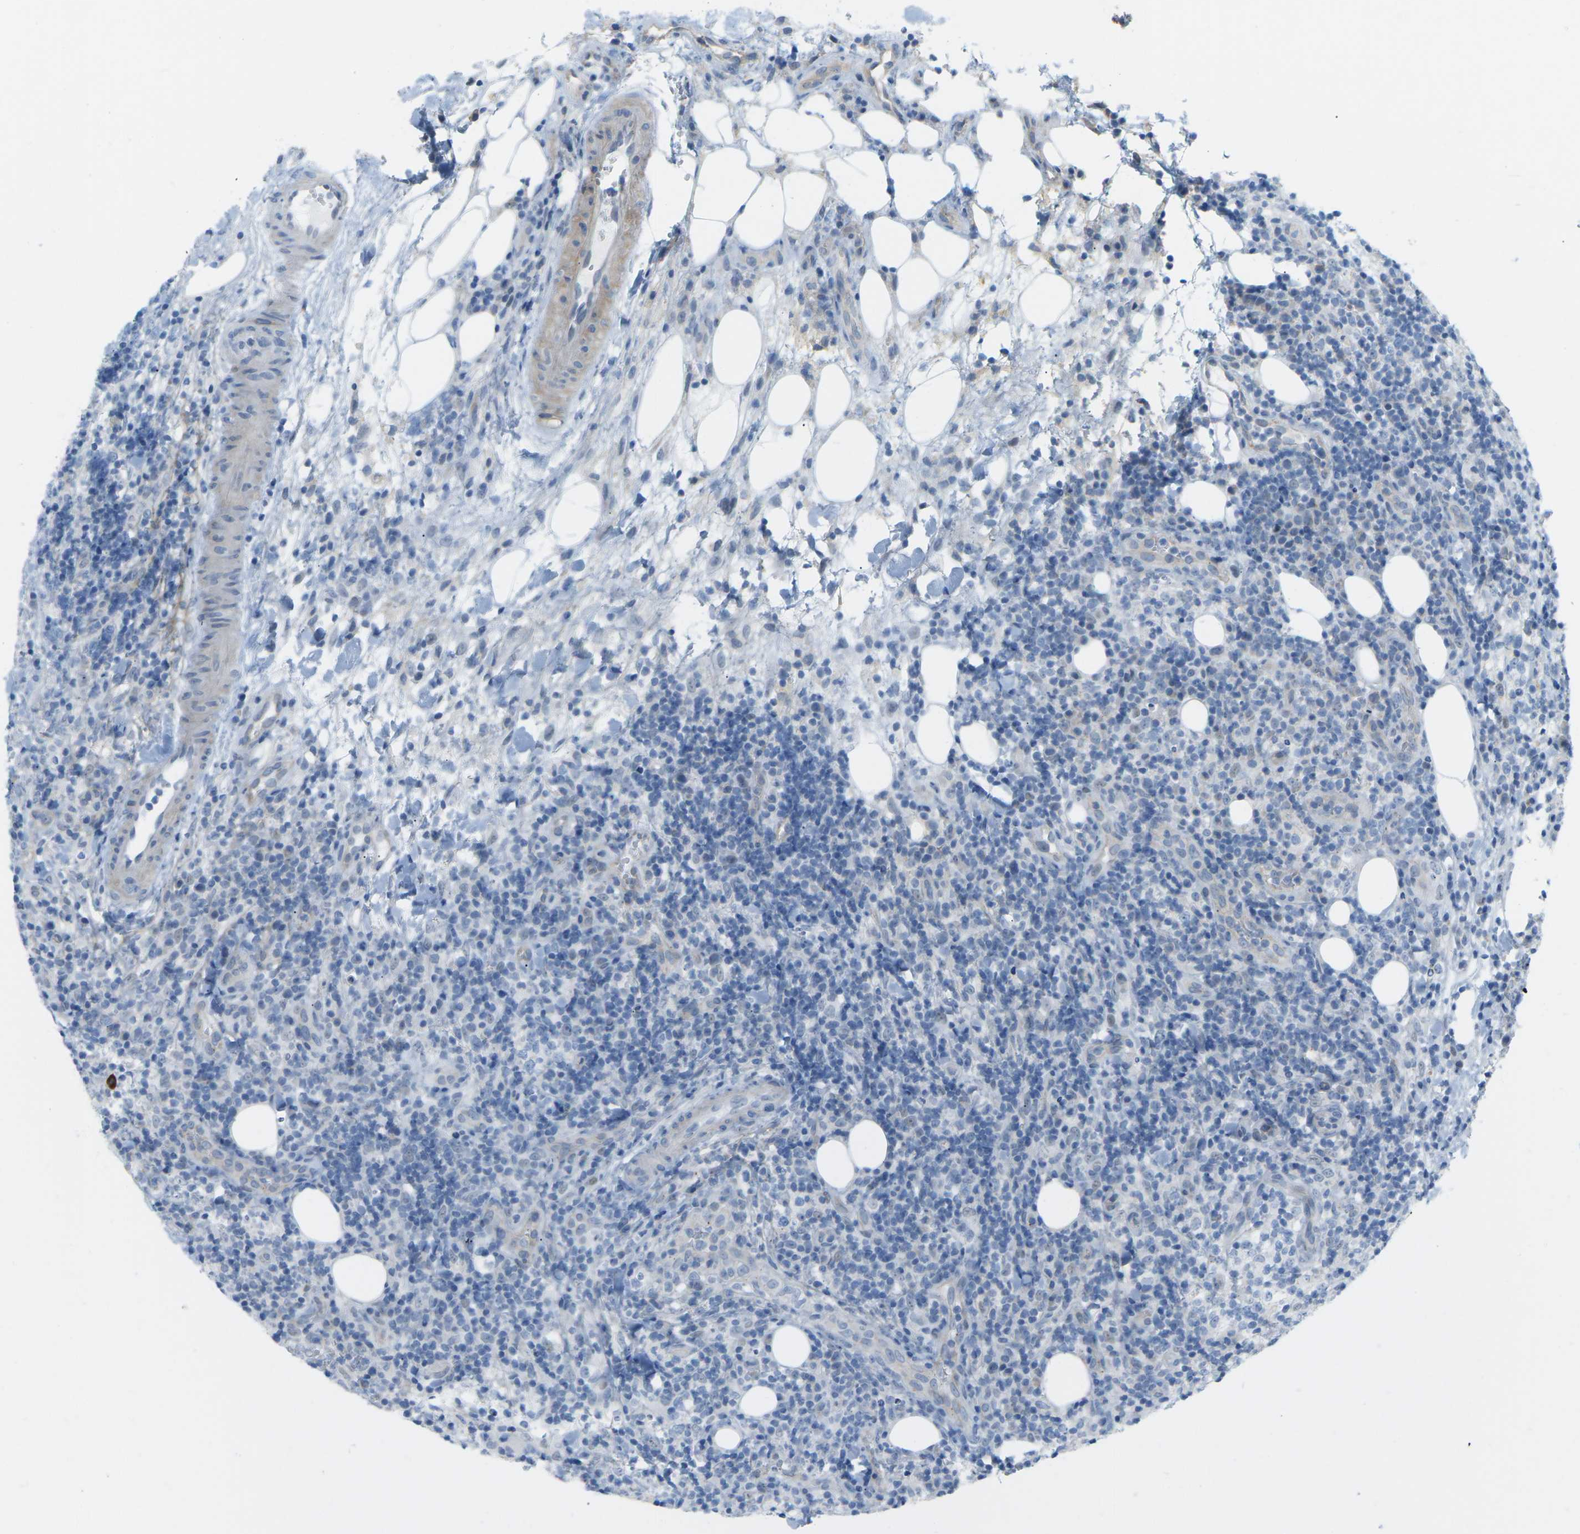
{"staining": {"intensity": "negative", "quantity": "none", "location": "none"}, "tissue": "lymphoma", "cell_type": "Tumor cells", "image_type": "cancer", "snomed": [{"axis": "morphology", "description": "Malignant lymphoma, non-Hodgkin's type, High grade"}, {"axis": "topography", "description": "Lymph node"}], "caption": "There is no significant expression in tumor cells of lymphoma.", "gene": "HLTF", "patient": {"sex": "female", "age": 76}}